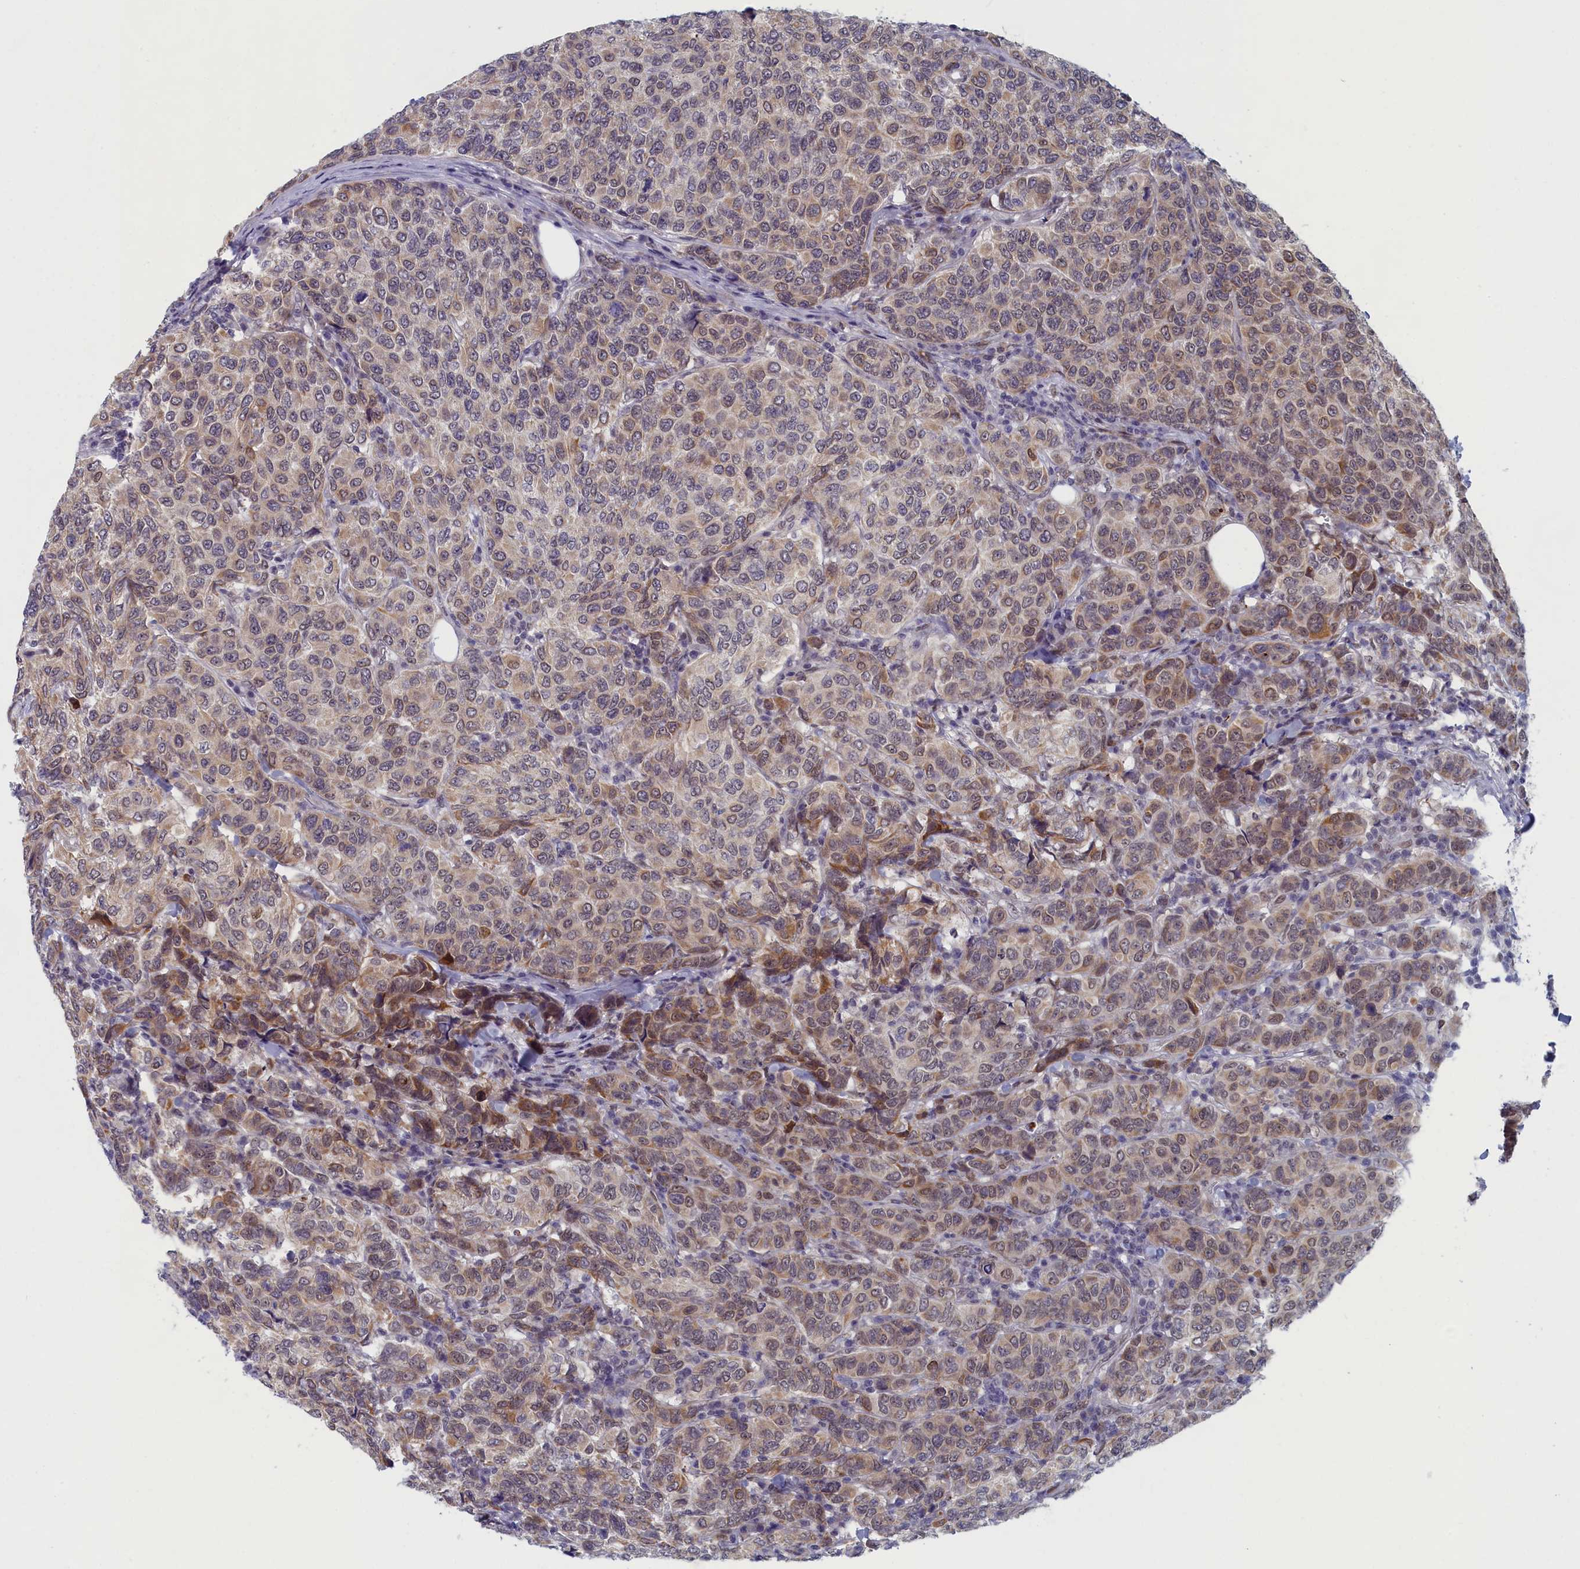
{"staining": {"intensity": "weak", "quantity": "25%-75%", "location": "cytoplasmic/membranous,nuclear"}, "tissue": "breast cancer", "cell_type": "Tumor cells", "image_type": "cancer", "snomed": [{"axis": "morphology", "description": "Duct carcinoma"}, {"axis": "topography", "description": "Breast"}], "caption": "A high-resolution histopathology image shows immunohistochemistry (IHC) staining of intraductal carcinoma (breast), which shows weak cytoplasmic/membranous and nuclear positivity in approximately 25%-75% of tumor cells.", "gene": "DNAJC17", "patient": {"sex": "female", "age": 55}}